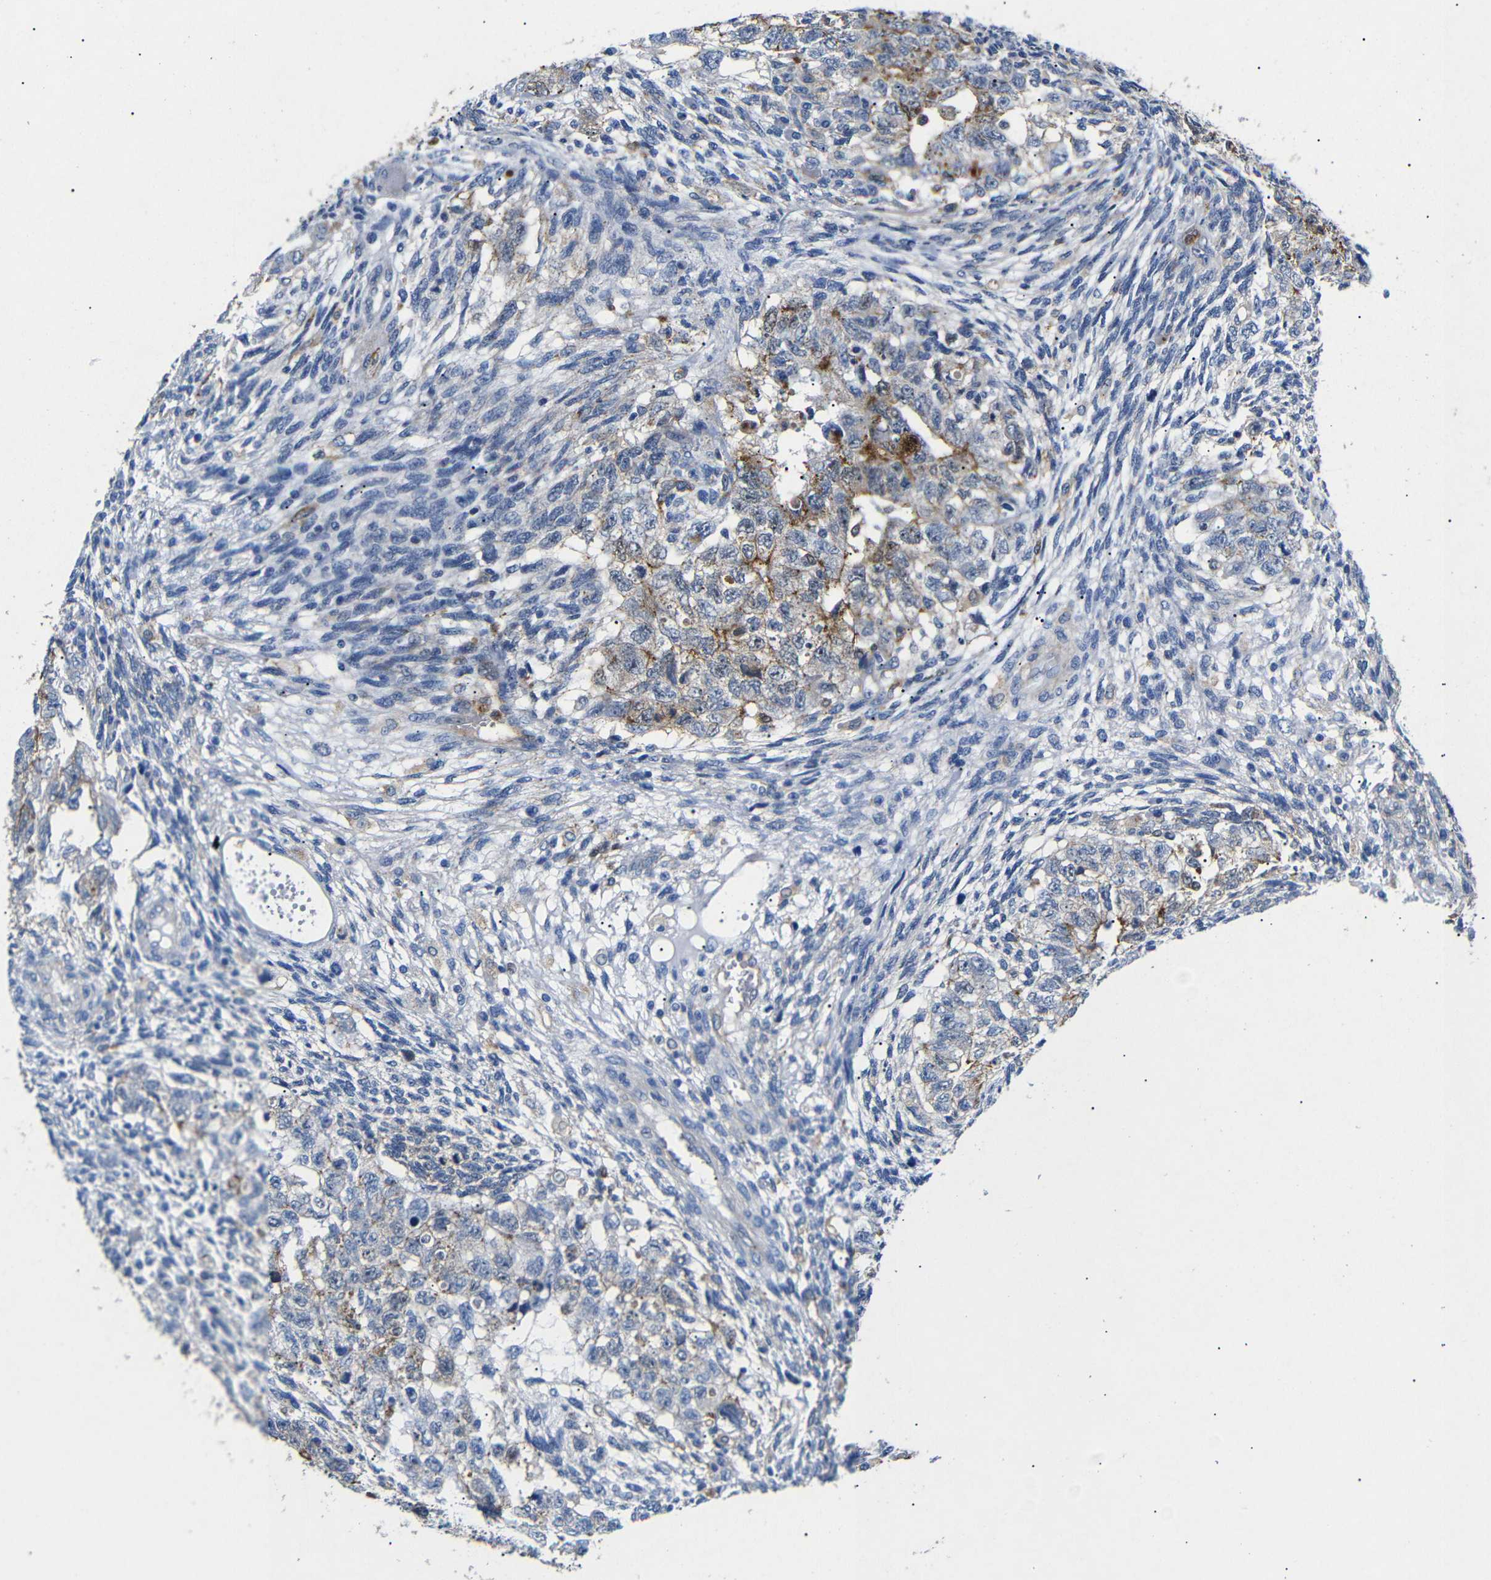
{"staining": {"intensity": "moderate", "quantity": "25%-75%", "location": "cytoplasmic/membranous"}, "tissue": "testis cancer", "cell_type": "Tumor cells", "image_type": "cancer", "snomed": [{"axis": "morphology", "description": "Normal tissue, NOS"}, {"axis": "morphology", "description": "Carcinoma, Embryonal, NOS"}, {"axis": "topography", "description": "Testis"}], "caption": "Testis cancer (embryonal carcinoma) tissue exhibits moderate cytoplasmic/membranous positivity in approximately 25%-75% of tumor cells, visualized by immunohistochemistry.", "gene": "SDCBP", "patient": {"sex": "male", "age": 36}}